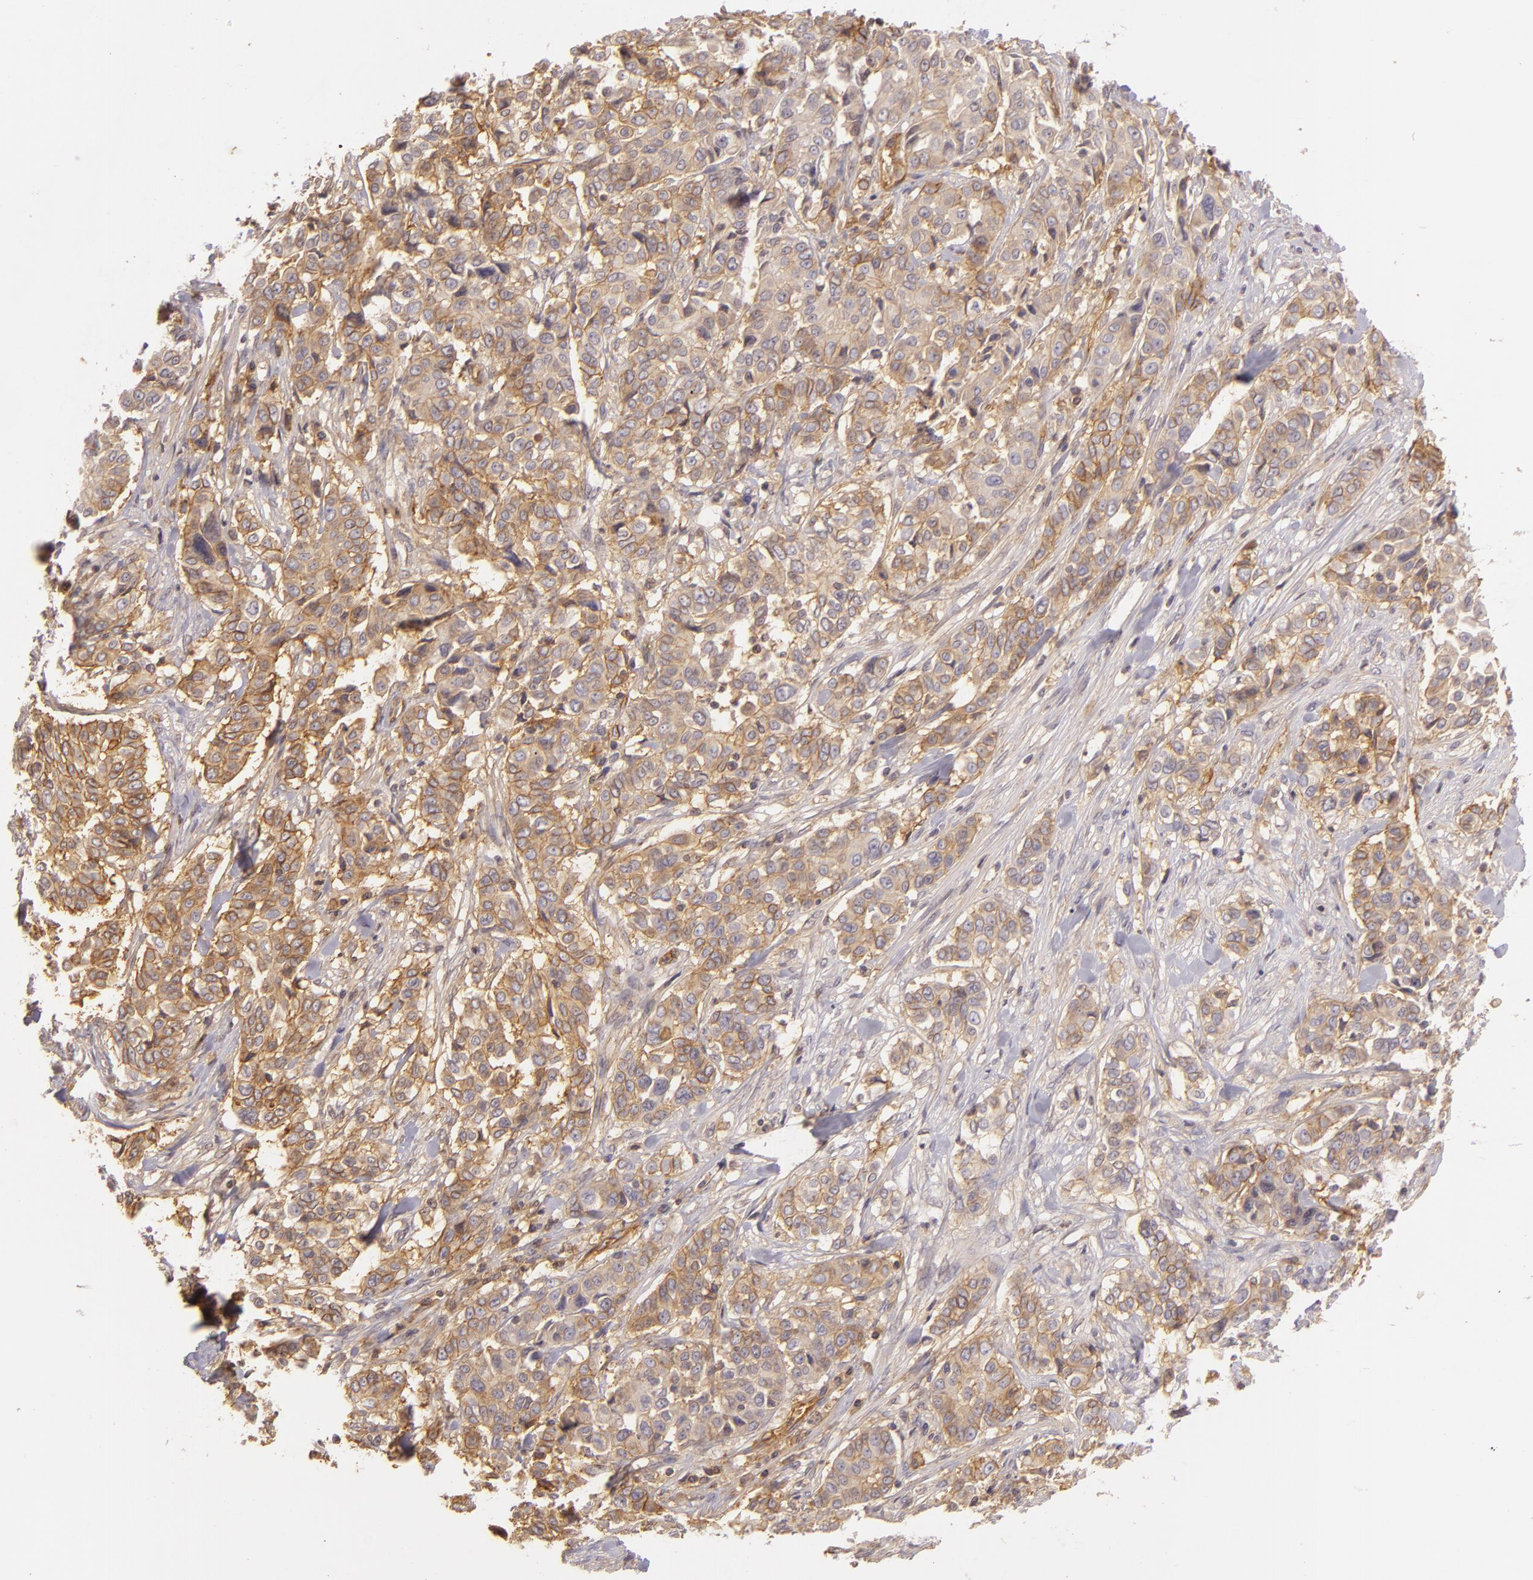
{"staining": {"intensity": "moderate", "quantity": ">75%", "location": "cytoplasmic/membranous"}, "tissue": "pancreatic cancer", "cell_type": "Tumor cells", "image_type": "cancer", "snomed": [{"axis": "morphology", "description": "Adenocarcinoma, NOS"}, {"axis": "topography", "description": "Pancreas"}], "caption": "This image shows adenocarcinoma (pancreatic) stained with immunohistochemistry to label a protein in brown. The cytoplasmic/membranous of tumor cells show moderate positivity for the protein. Nuclei are counter-stained blue.", "gene": "CD59", "patient": {"sex": "female", "age": 52}}